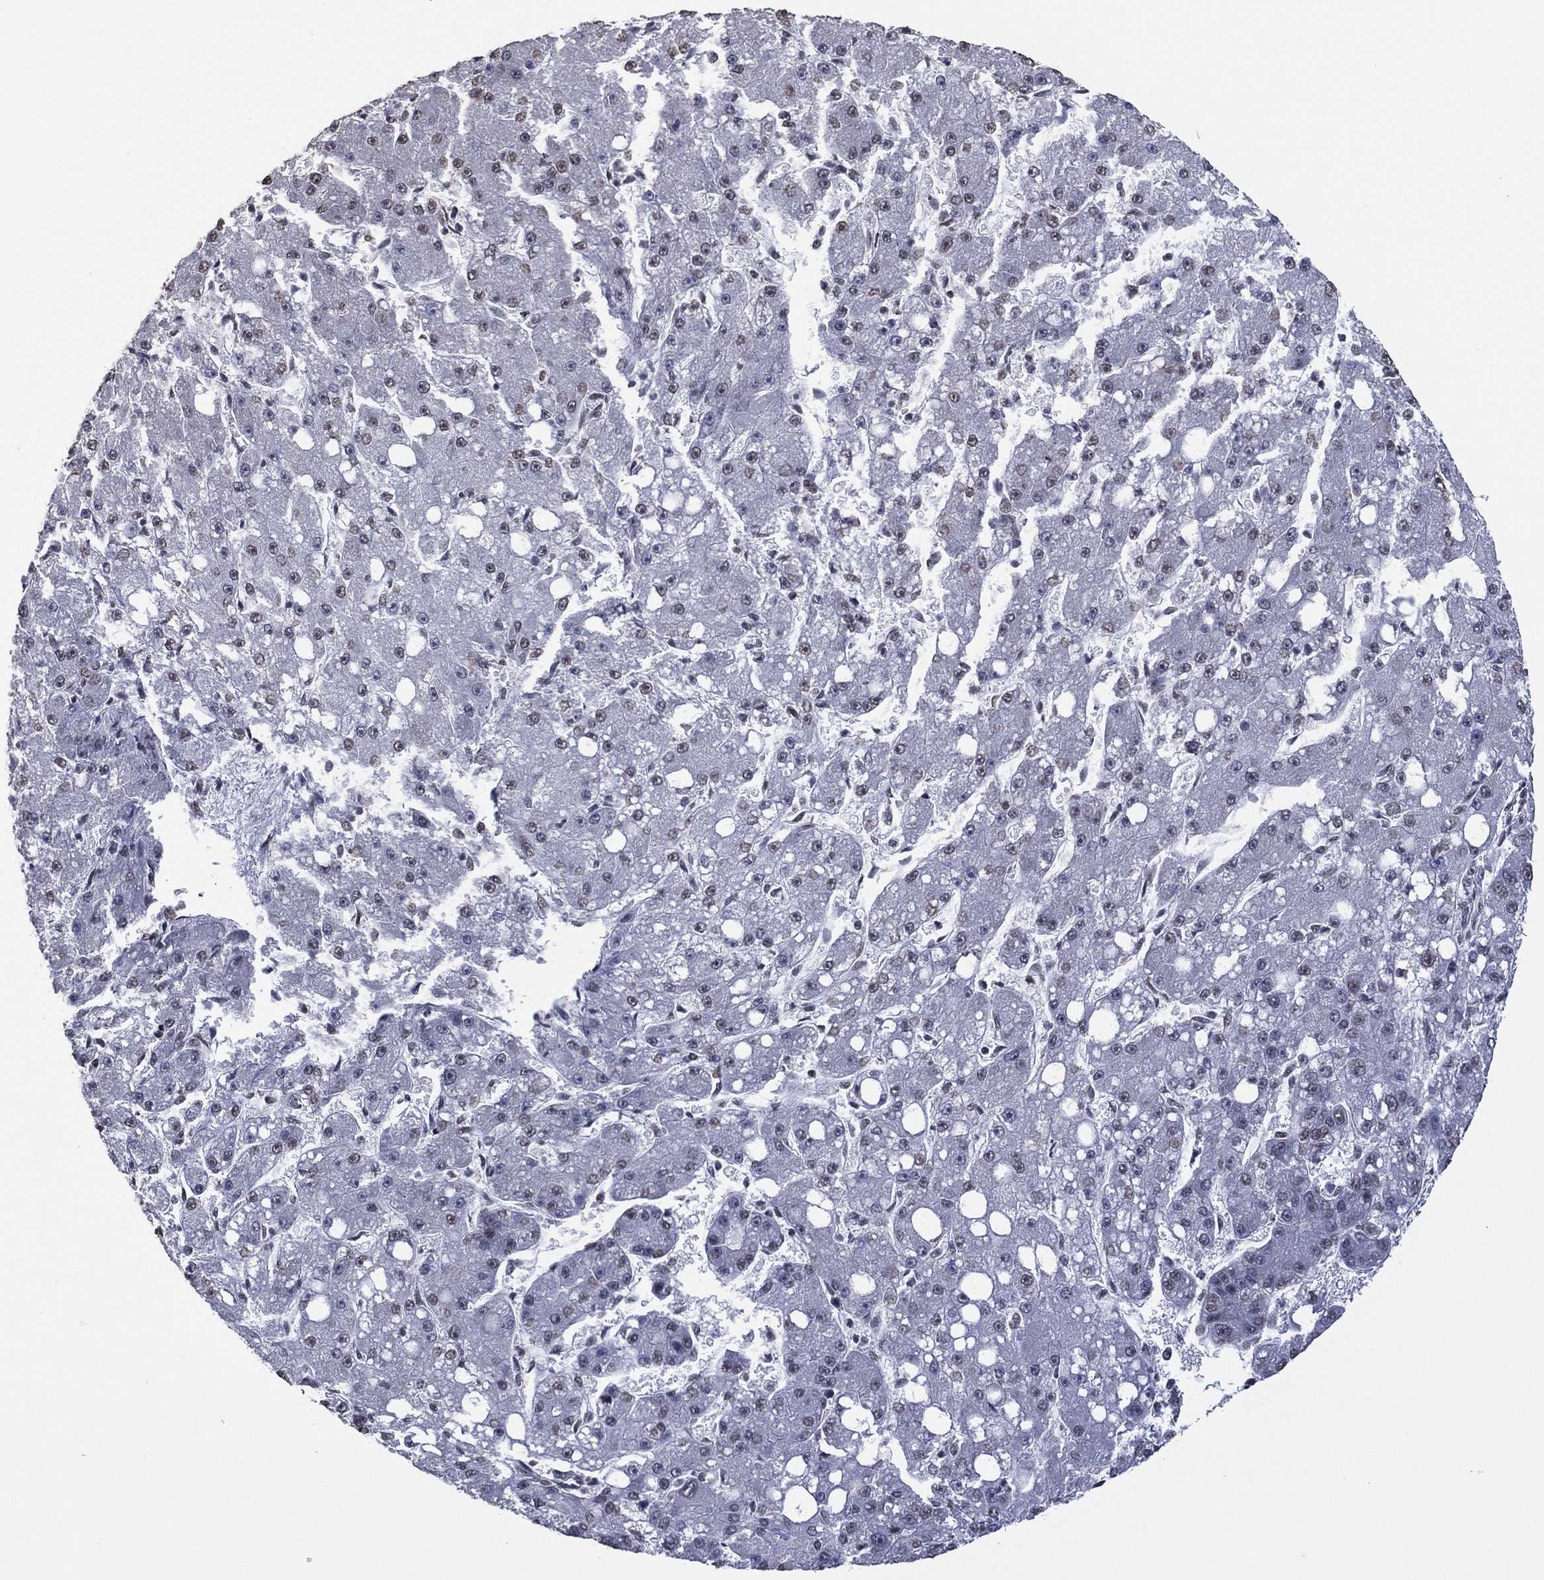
{"staining": {"intensity": "negative", "quantity": "none", "location": "none"}, "tissue": "liver cancer", "cell_type": "Tumor cells", "image_type": "cancer", "snomed": [{"axis": "morphology", "description": "Carcinoma, Hepatocellular, NOS"}, {"axis": "topography", "description": "Liver"}], "caption": "IHC histopathology image of neoplastic tissue: human liver hepatocellular carcinoma stained with DAB (3,3'-diaminobenzidine) demonstrates no significant protein positivity in tumor cells.", "gene": "EHMT1", "patient": {"sex": "male", "age": 67}}